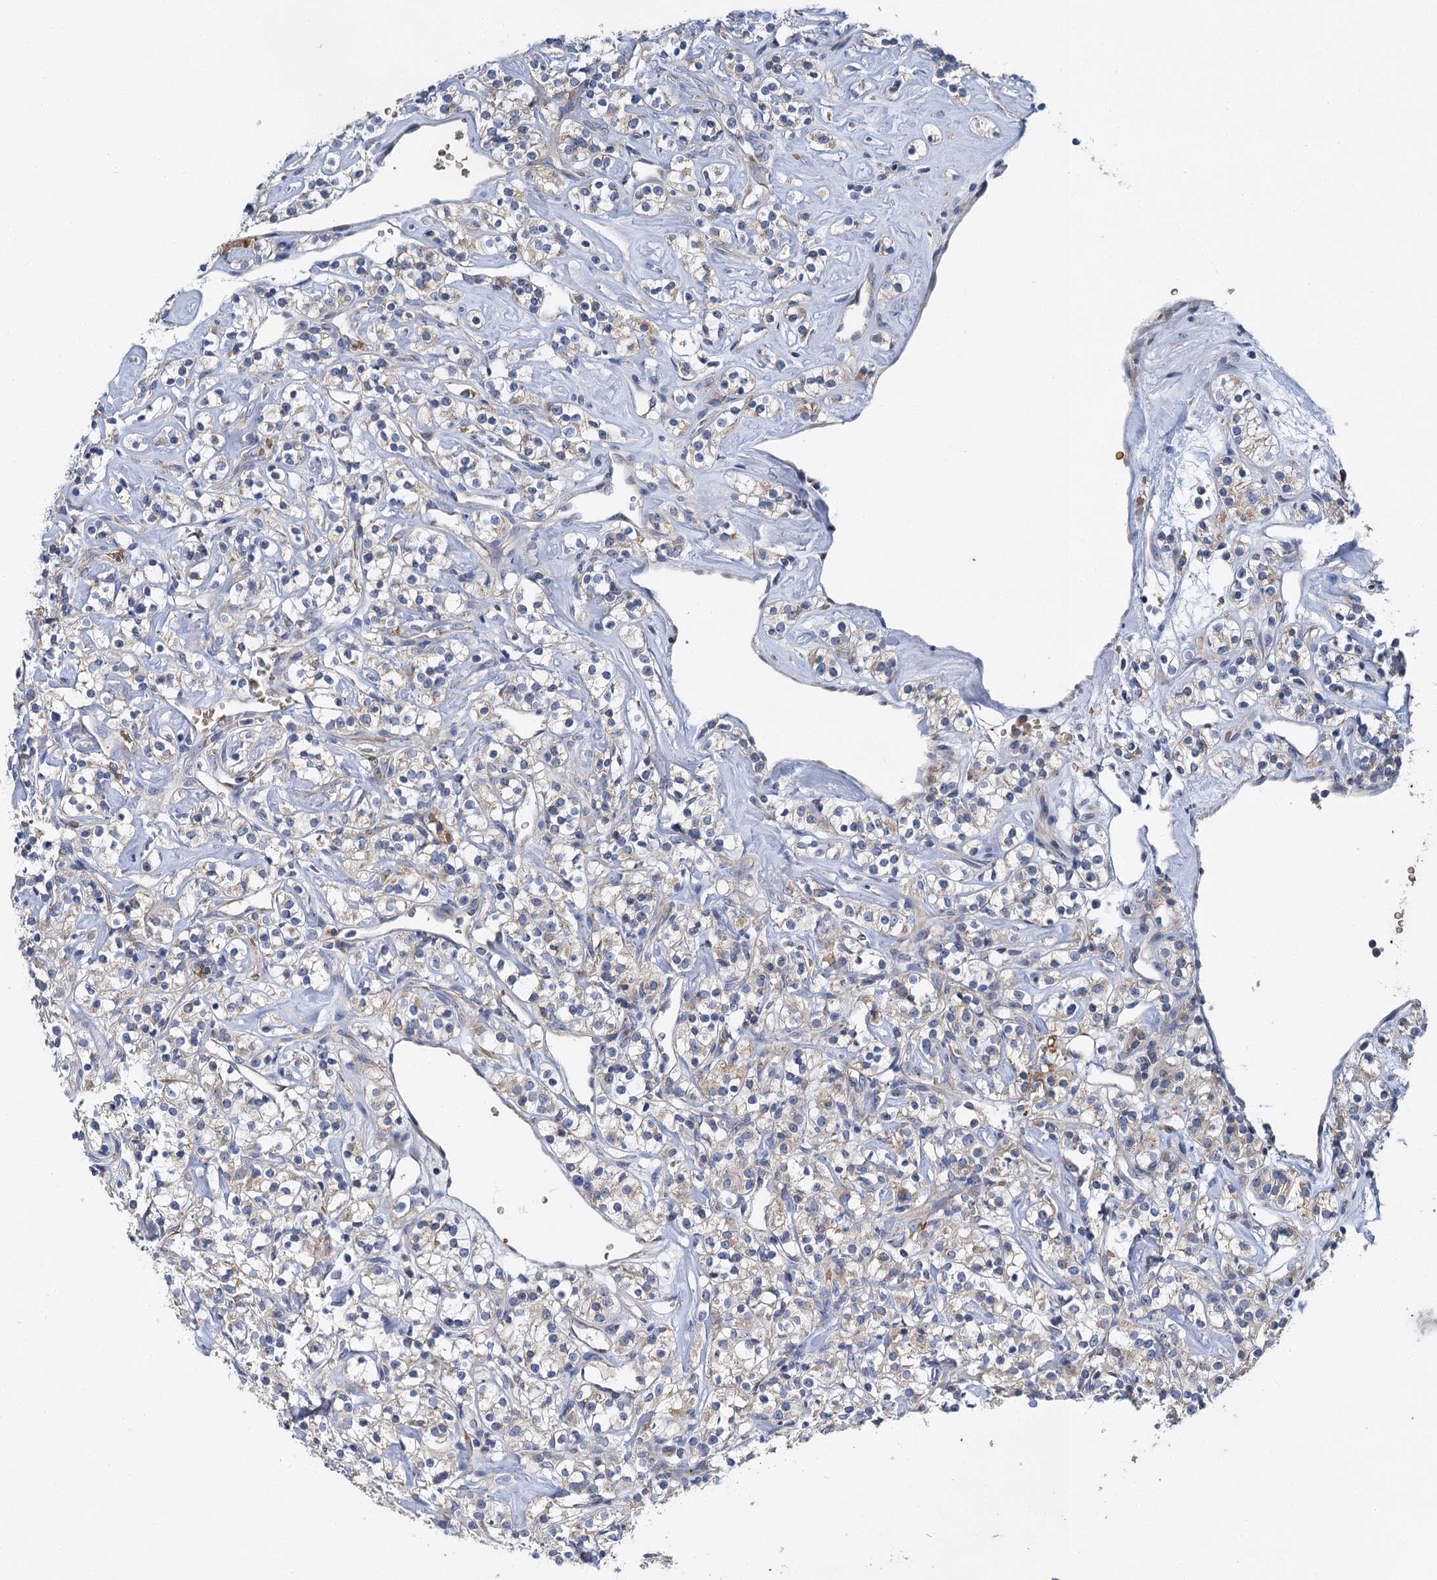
{"staining": {"intensity": "weak", "quantity": "<25%", "location": "cytoplasmic/membranous"}, "tissue": "renal cancer", "cell_type": "Tumor cells", "image_type": "cancer", "snomed": [{"axis": "morphology", "description": "Adenocarcinoma, NOS"}, {"axis": "topography", "description": "Kidney"}], "caption": "A photomicrograph of adenocarcinoma (renal) stained for a protein reveals no brown staining in tumor cells.", "gene": "BCS1L", "patient": {"sex": "male", "age": 77}}